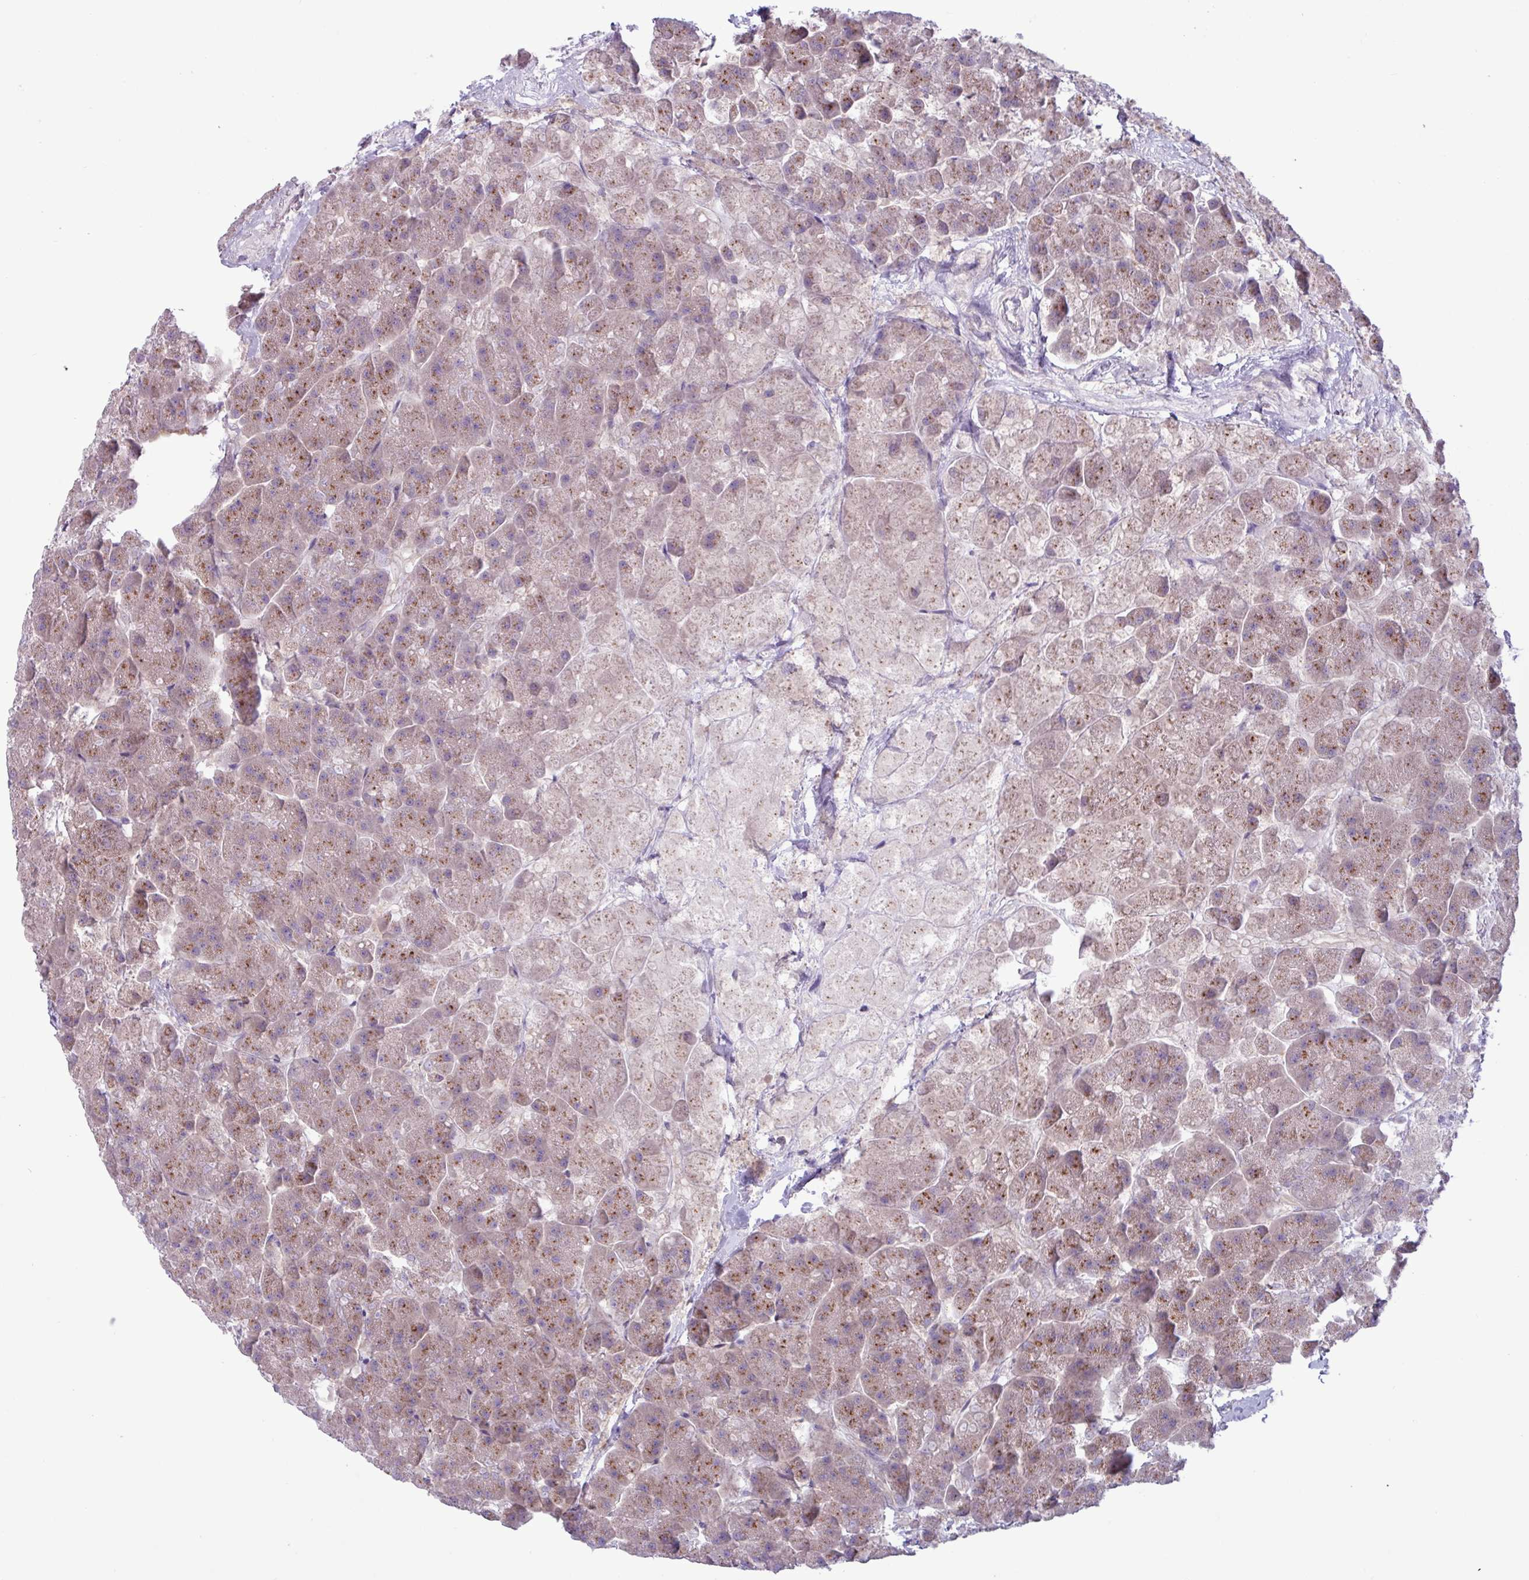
{"staining": {"intensity": "moderate", "quantity": ">75%", "location": "cytoplasmic/membranous"}, "tissue": "pancreas", "cell_type": "Exocrine glandular cells", "image_type": "normal", "snomed": [{"axis": "morphology", "description": "Normal tissue, NOS"}, {"axis": "topography", "description": "Pancreas"}, {"axis": "topography", "description": "Peripheral nerve tissue"}], "caption": "DAB immunohistochemical staining of normal pancreas displays moderate cytoplasmic/membranous protein expression in approximately >75% of exocrine glandular cells.", "gene": "STIMATE", "patient": {"sex": "male", "age": 54}}